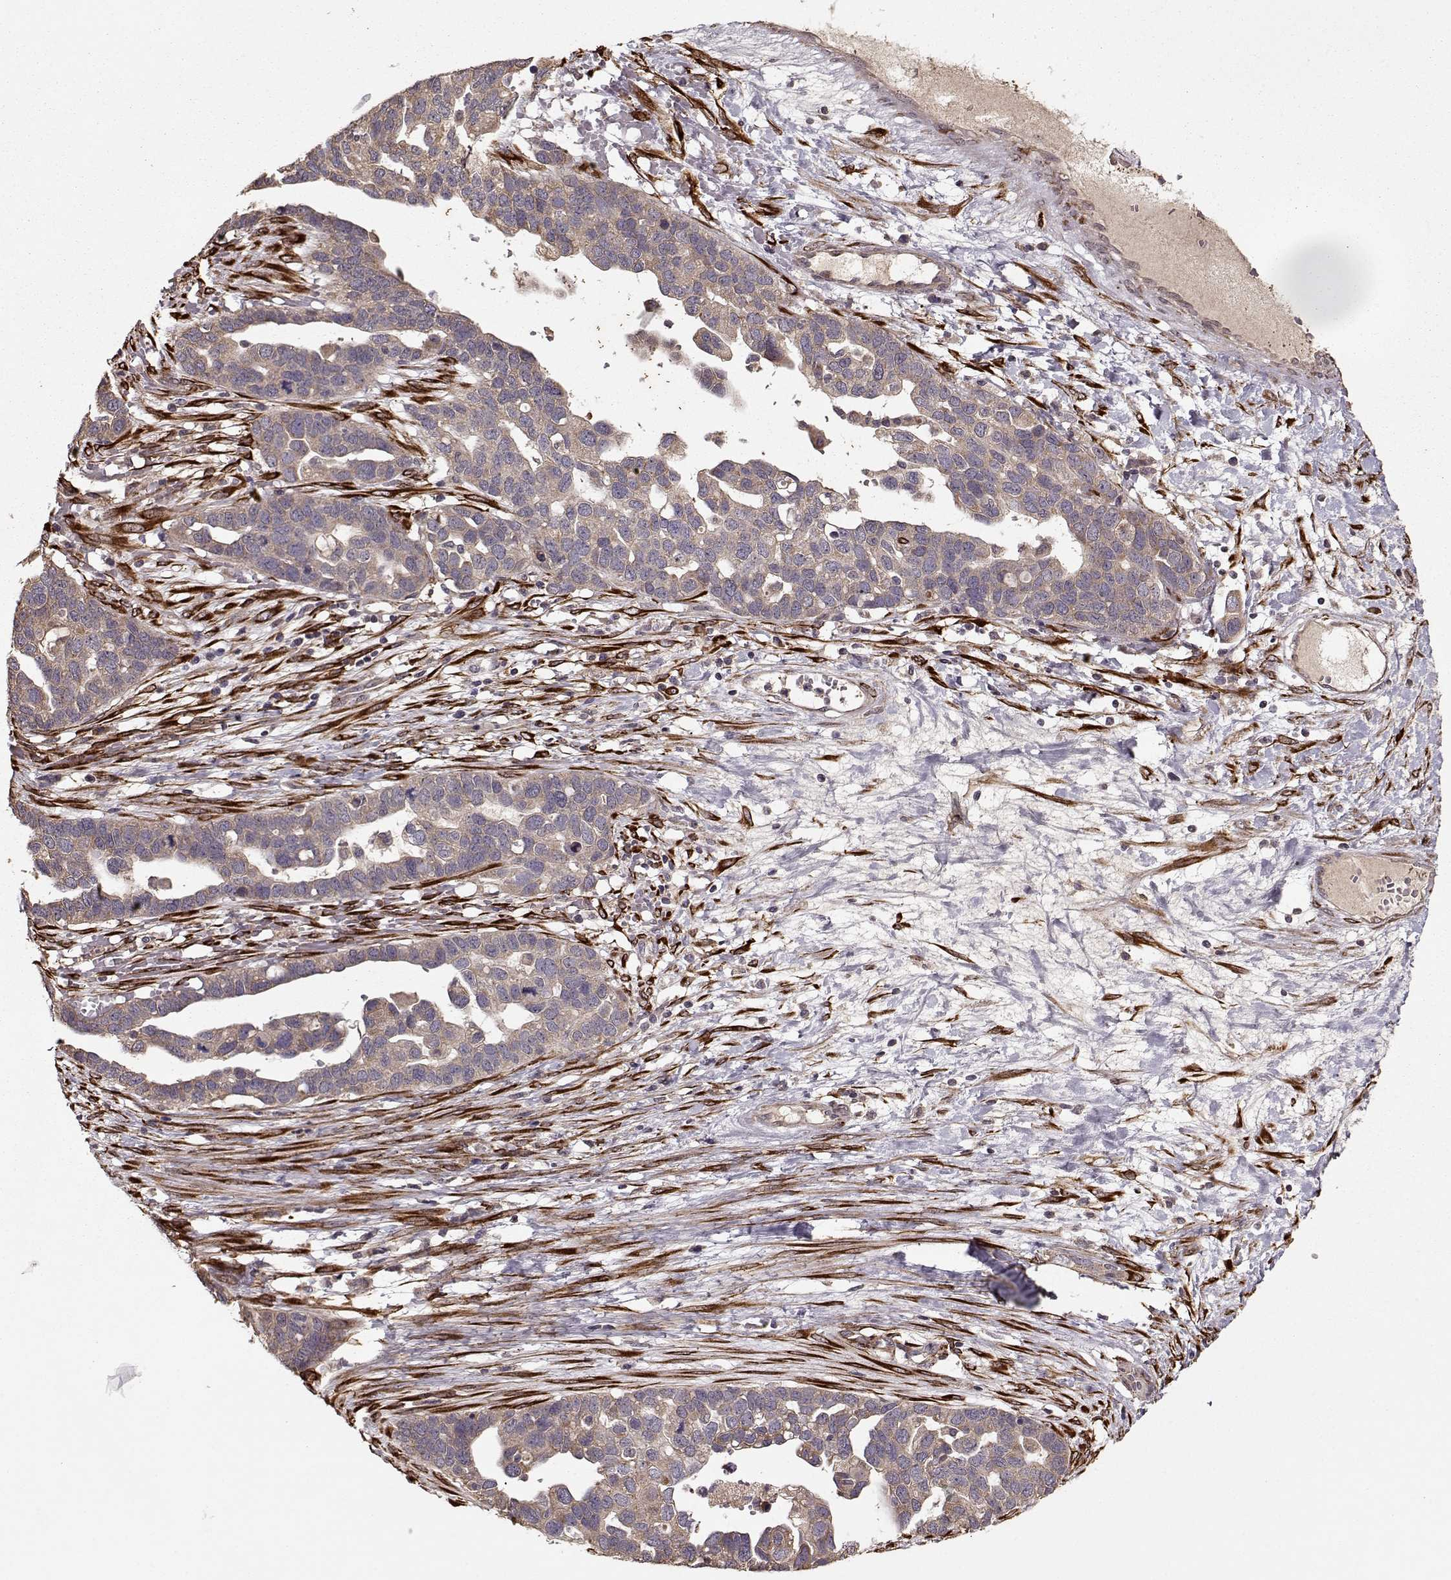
{"staining": {"intensity": "weak", "quantity": ">75%", "location": "cytoplasmic/membranous"}, "tissue": "ovarian cancer", "cell_type": "Tumor cells", "image_type": "cancer", "snomed": [{"axis": "morphology", "description": "Cystadenocarcinoma, serous, NOS"}, {"axis": "topography", "description": "Ovary"}], "caption": "A brown stain shows weak cytoplasmic/membranous expression of a protein in human ovarian cancer tumor cells. (IHC, brightfield microscopy, high magnification).", "gene": "IMMP1L", "patient": {"sex": "female", "age": 54}}